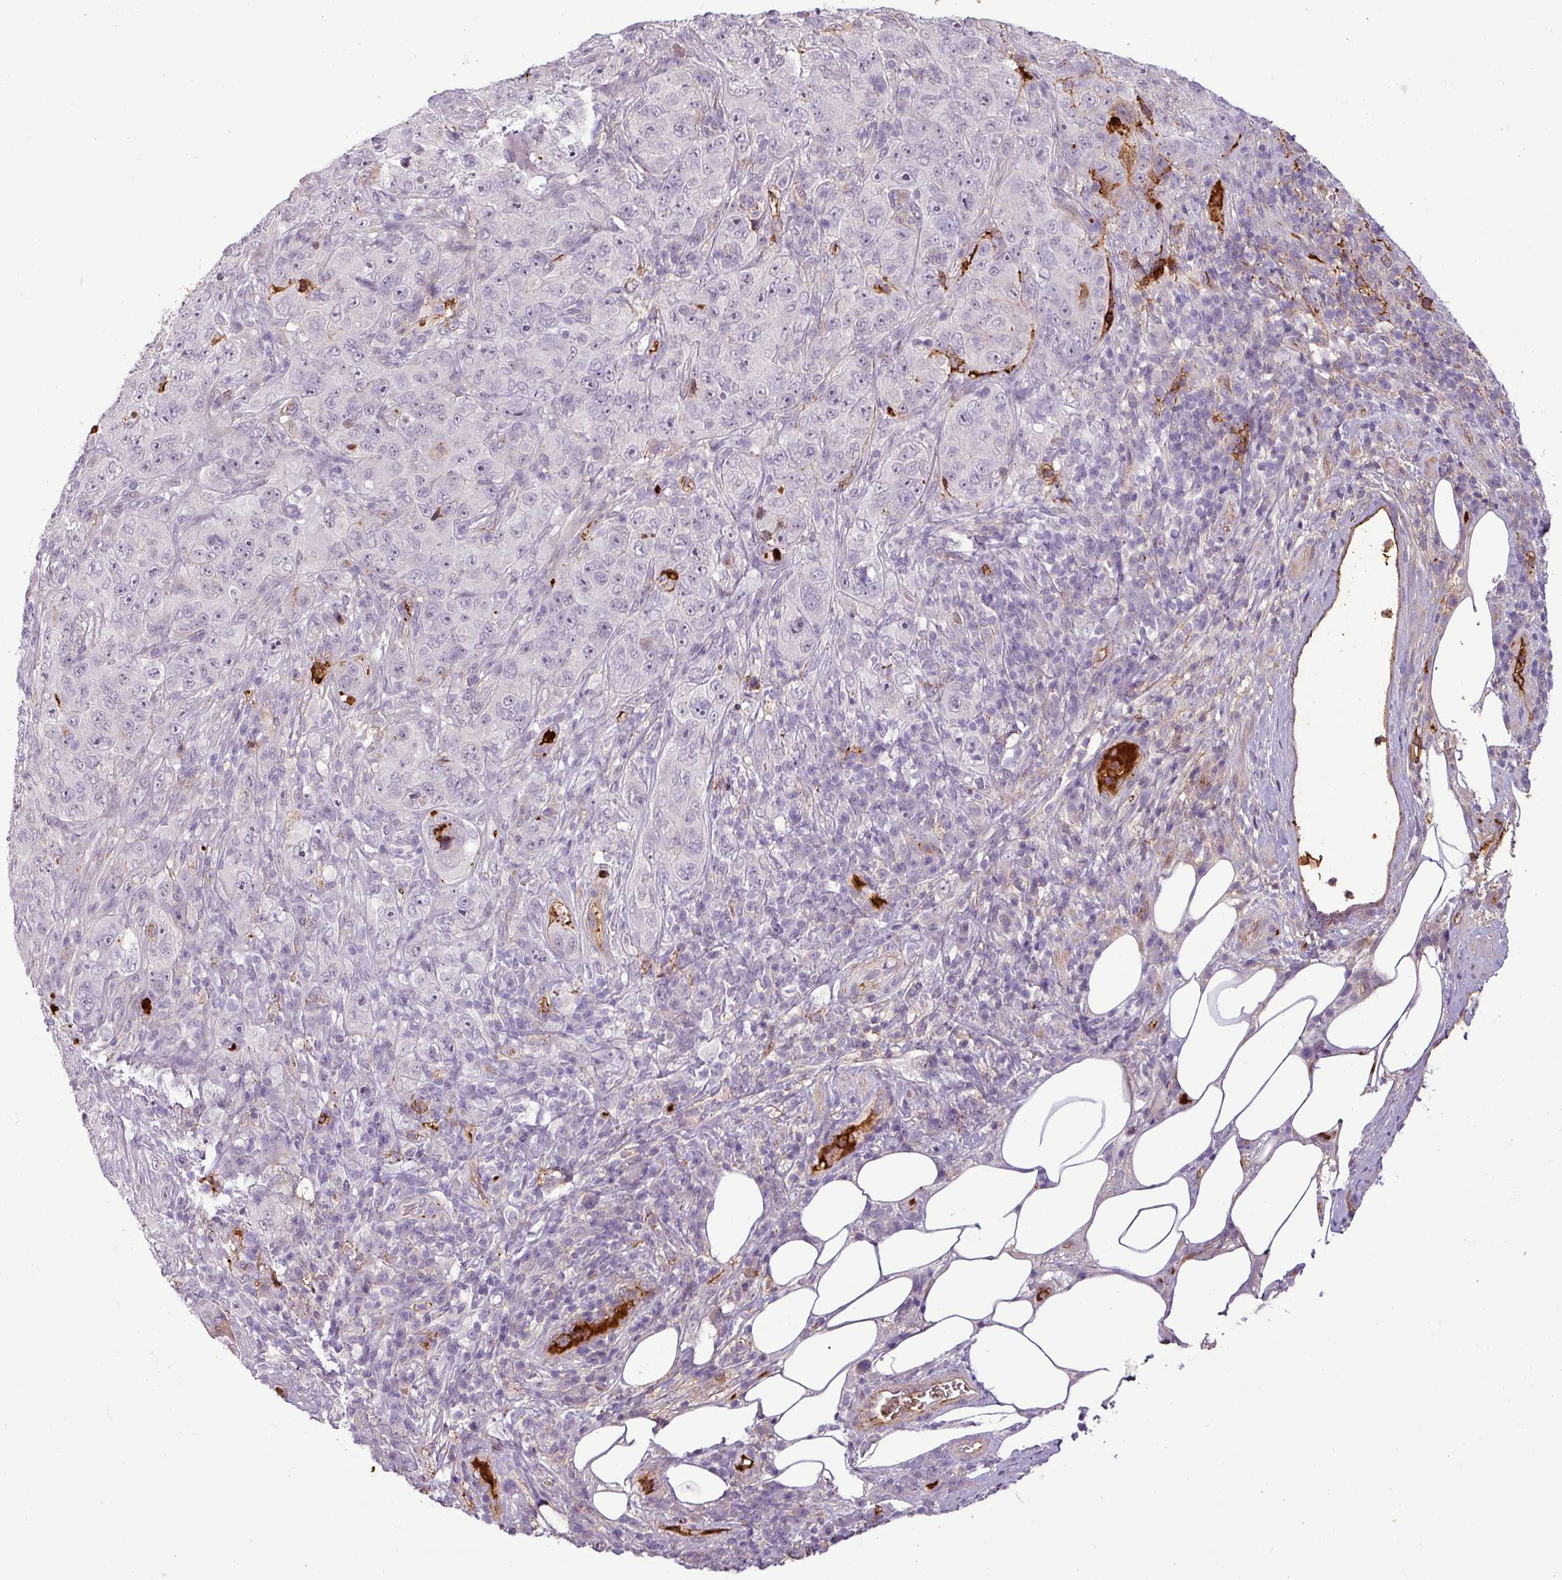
{"staining": {"intensity": "negative", "quantity": "none", "location": "none"}, "tissue": "pancreatic cancer", "cell_type": "Tumor cells", "image_type": "cancer", "snomed": [{"axis": "morphology", "description": "Adenocarcinoma, NOS"}, {"axis": "topography", "description": "Pancreas"}], "caption": "A histopathology image of adenocarcinoma (pancreatic) stained for a protein demonstrates no brown staining in tumor cells.", "gene": "APOC1", "patient": {"sex": "male", "age": 68}}